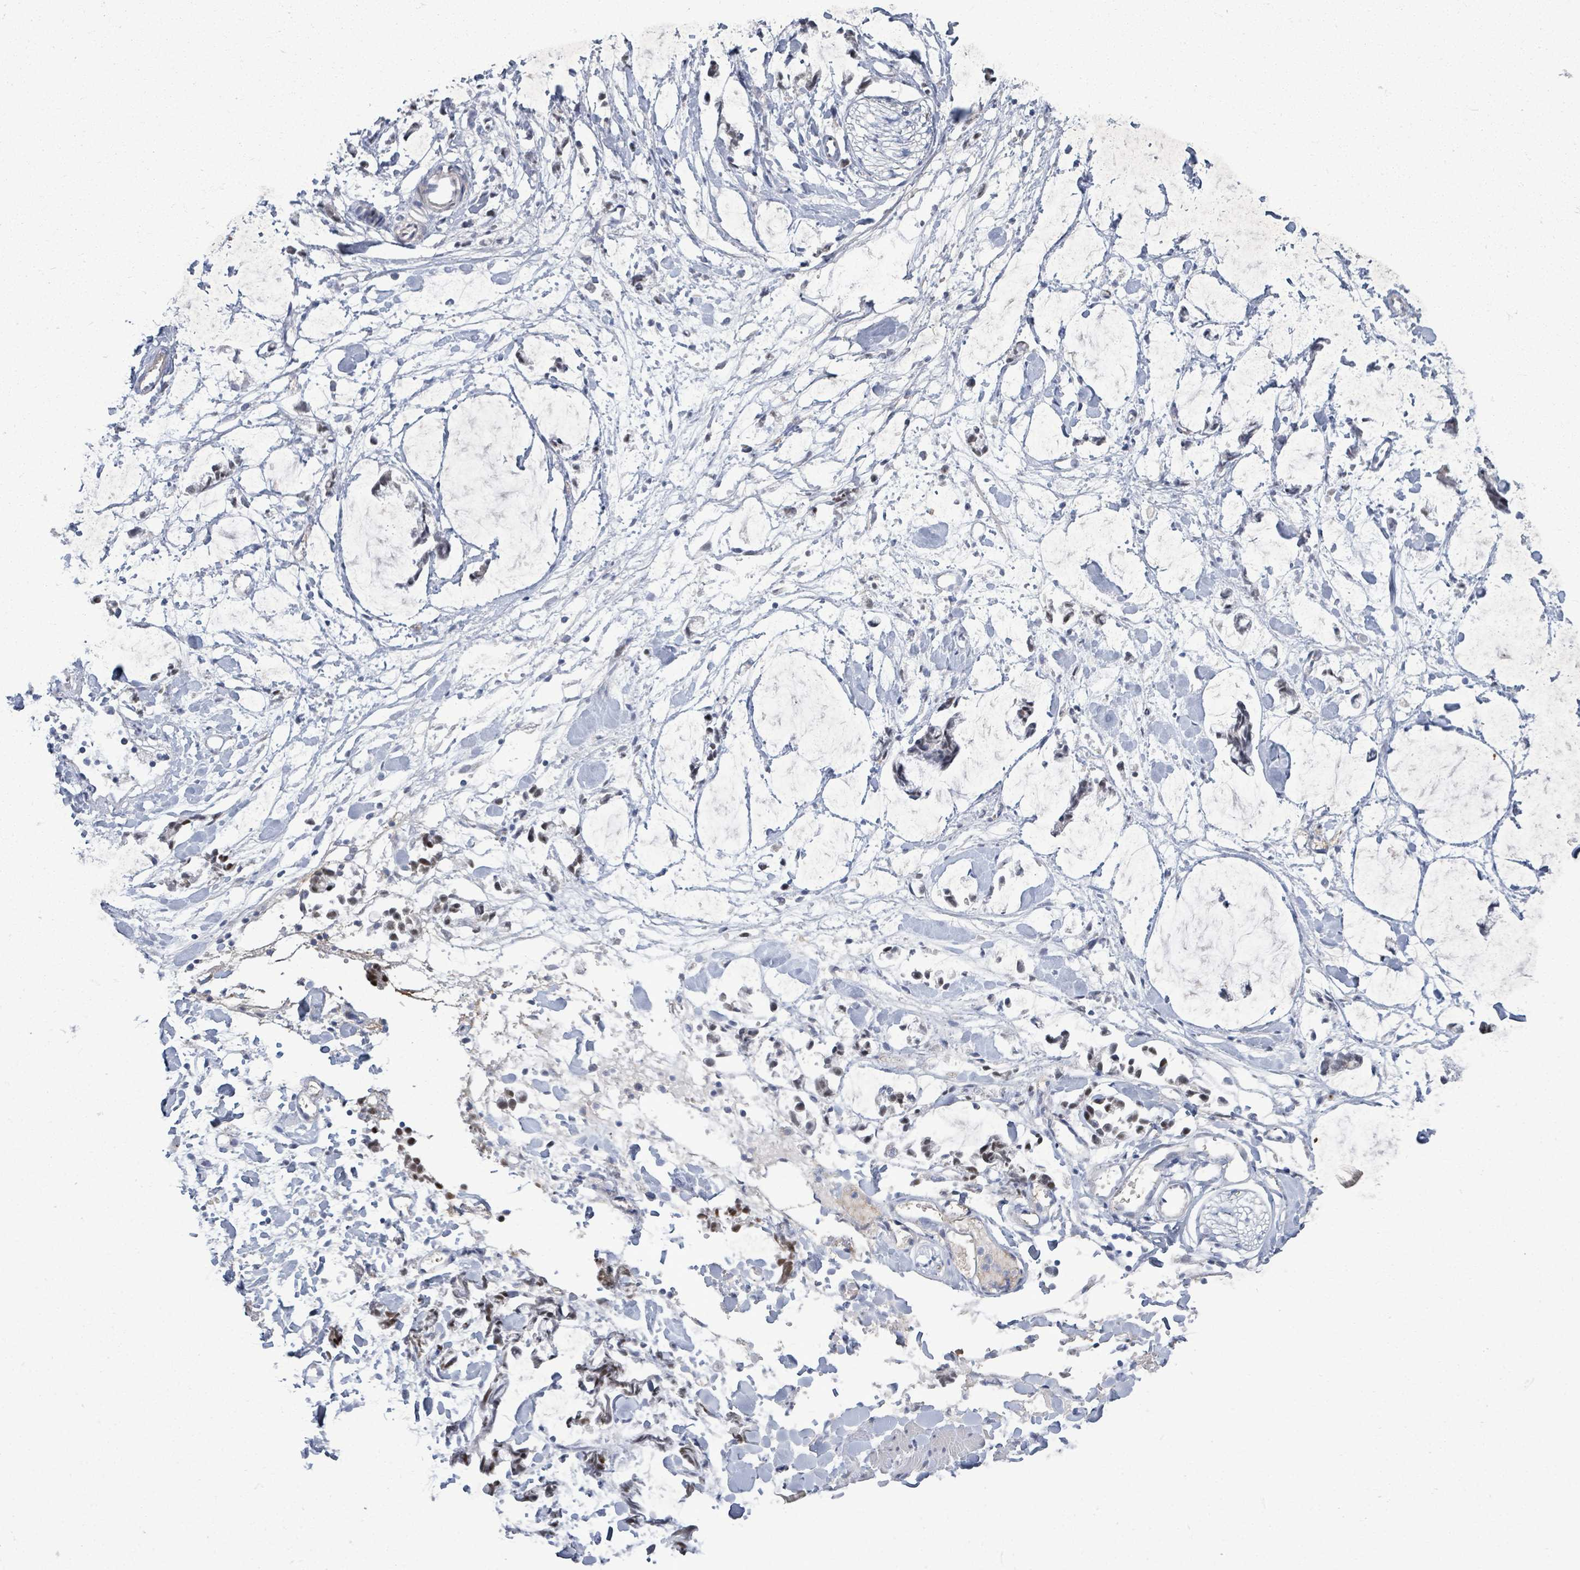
{"staining": {"intensity": "negative", "quantity": "none", "location": "none"}, "tissue": "adipose tissue", "cell_type": "Adipocytes", "image_type": "normal", "snomed": [{"axis": "morphology", "description": "Normal tissue, NOS"}, {"axis": "morphology", "description": "Adenocarcinoma, NOS"}, {"axis": "topography", "description": "Smooth muscle"}, {"axis": "topography", "description": "Colon"}], "caption": "Immunohistochemistry (IHC) photomicrograph of benign adipose tissue stained for a protein (brown), which demonstrates no expression in adipocytes. The staining is performed using DAB brown chromogen with nuclei counter-stained in using hematoxylin.", "gene": "ZFPM1", "patient": {"sex": "male", "age": 14}}